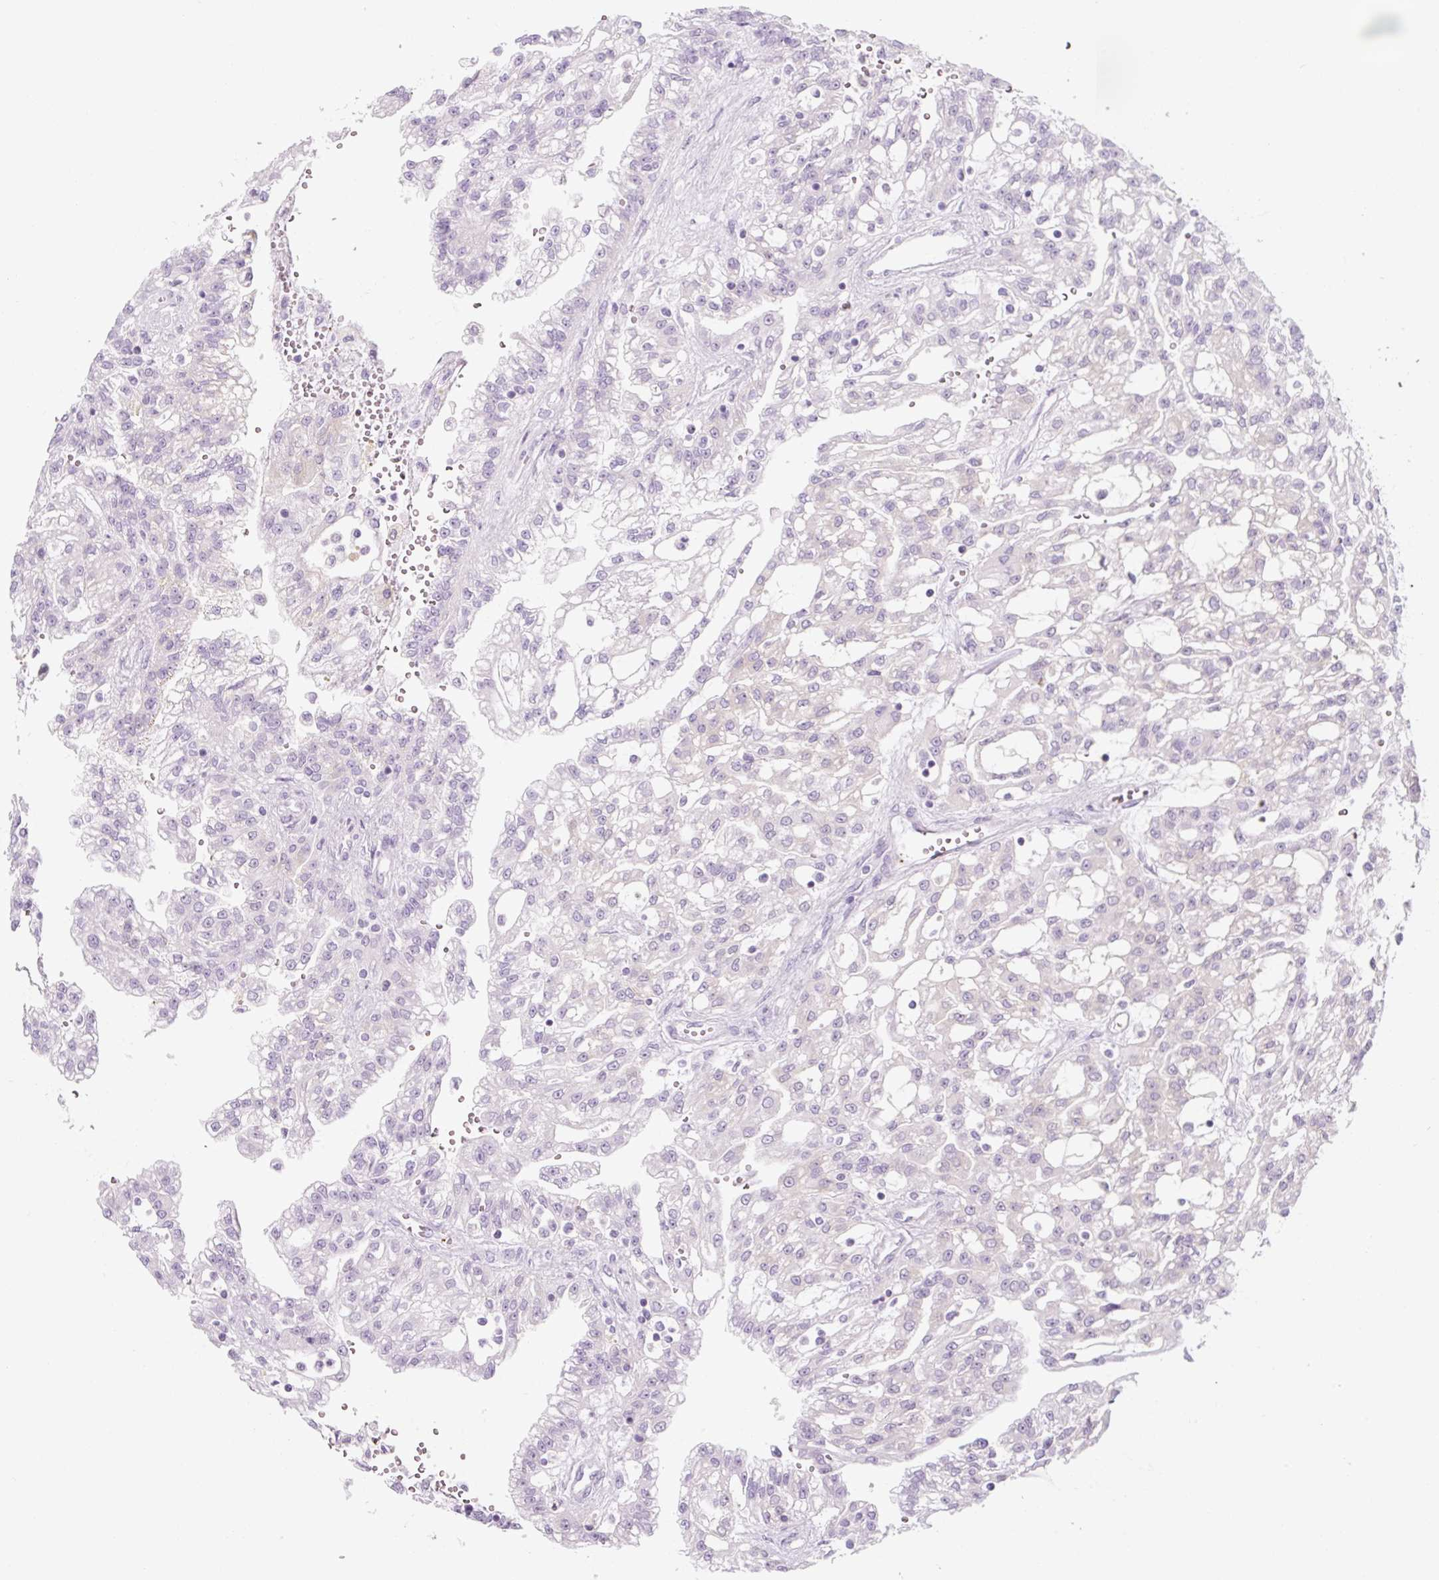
{"staining": {"intensity": "negative", "quantity": "none", "location": "none"}, "tissue": "renal cancer", "cell_type": "Tumor cells", "image_type": "cancer", "snomed": [{"axis": "morphology", "description": "Adenocarcinoma, NOS"}, {"axis": "topography", "description": "Kidney"}], "caption": "Adenocarcinoma (renal) was stained to show a protein in brown. There is no significant positivity in tumor cells. (Stains: DAB (3,3'-diaminobenzidine) immunohistochemistry with hematoxylin counter stain, Microscopy: brightfield microscopy at high magnification).", "gene": "PF4V1", "patient": {"sex": "male", "age": 63}}